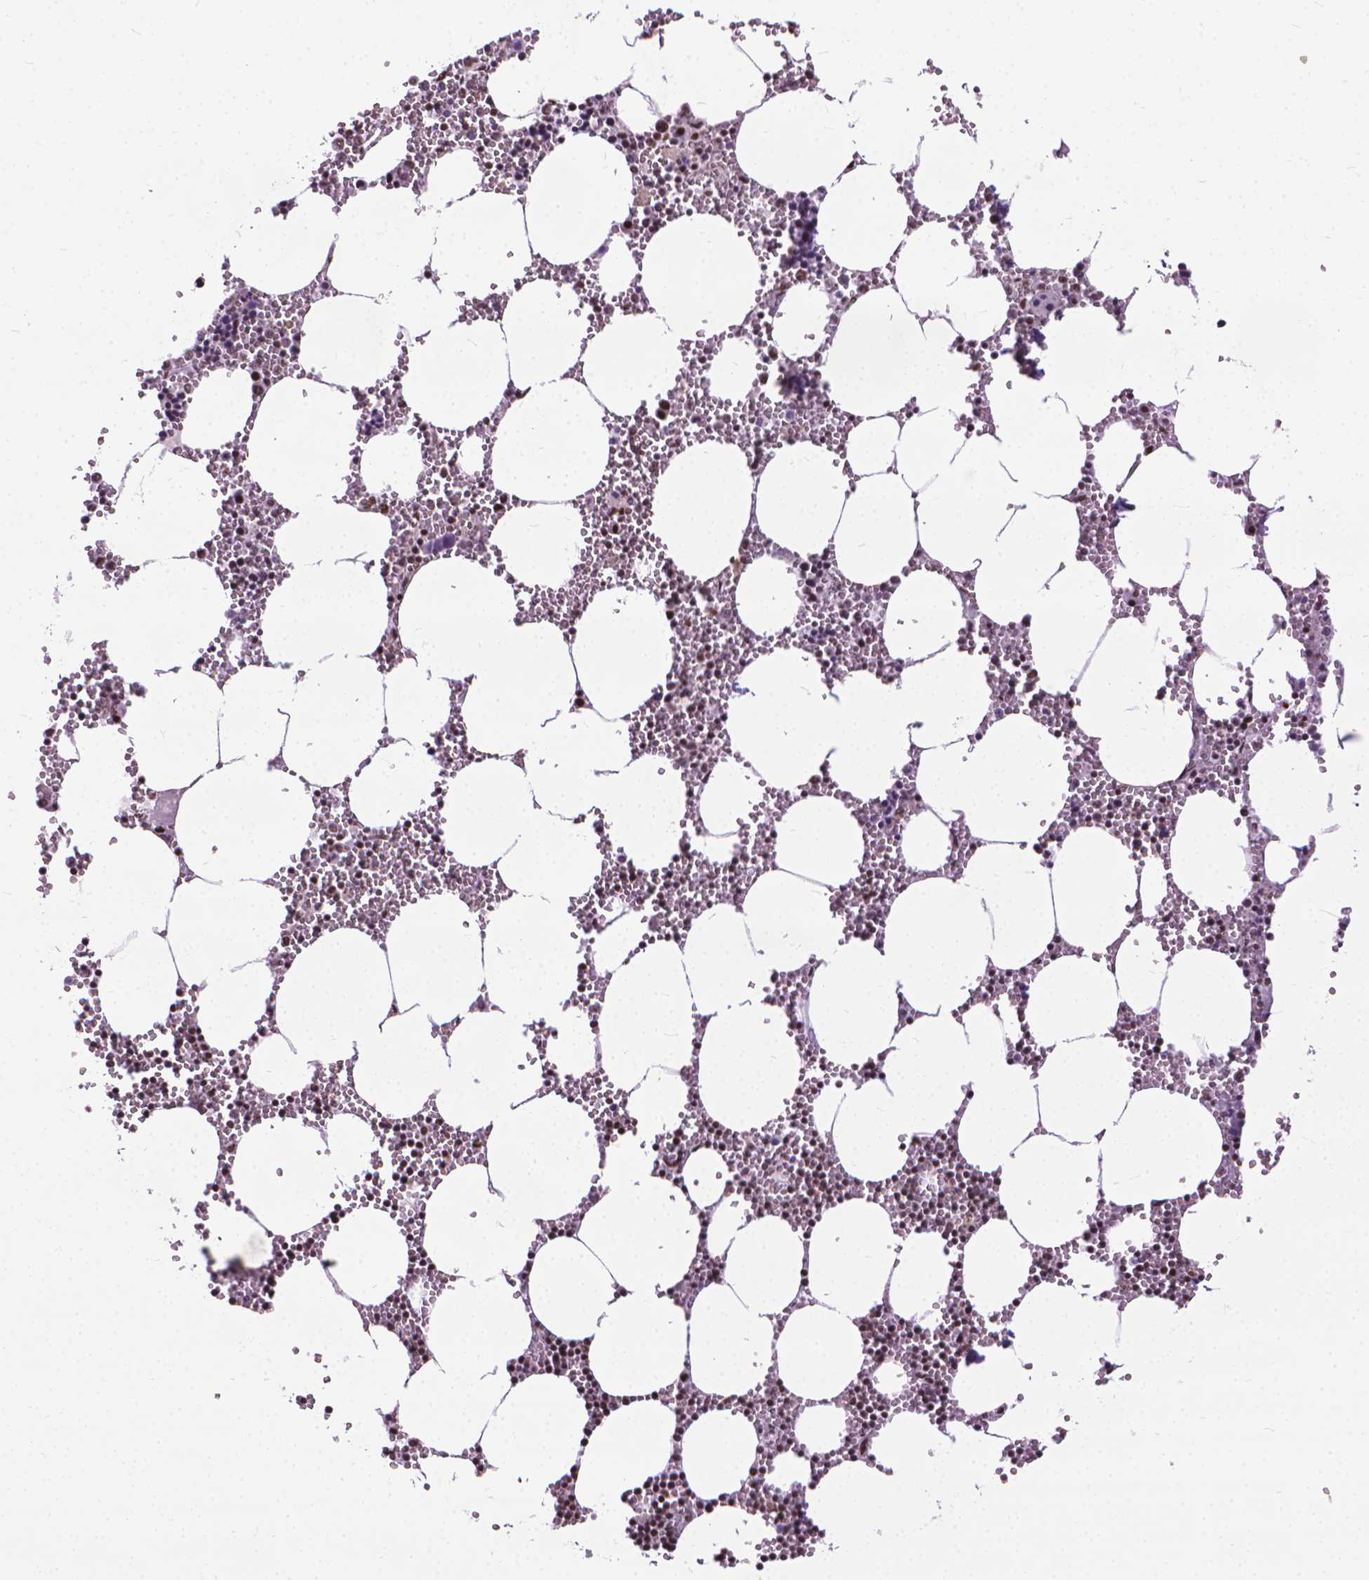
{"staining": {"intensity": "strong", "quantity": "25%-75%", "location": "nuclear"}, "tissue": "bone marrow", "cell_type": "Hematopoietic cells", "image_type": "normal", "snomed": [{"axis": "morphology", "description": "Normal tissue, NOS"}, {"axis": "topography", "description": "Bone marrow"}], "caption": "Bone marrow stained with DAB immunohistochemistry shows high levels of strong nuclear expression in about 25%-75% of hematopoietic cells. The protein is shown in brown color, while the nuclei are stained blue.", "gene": "AKAP8", "patient": {"sex": "male", "age": 54}}